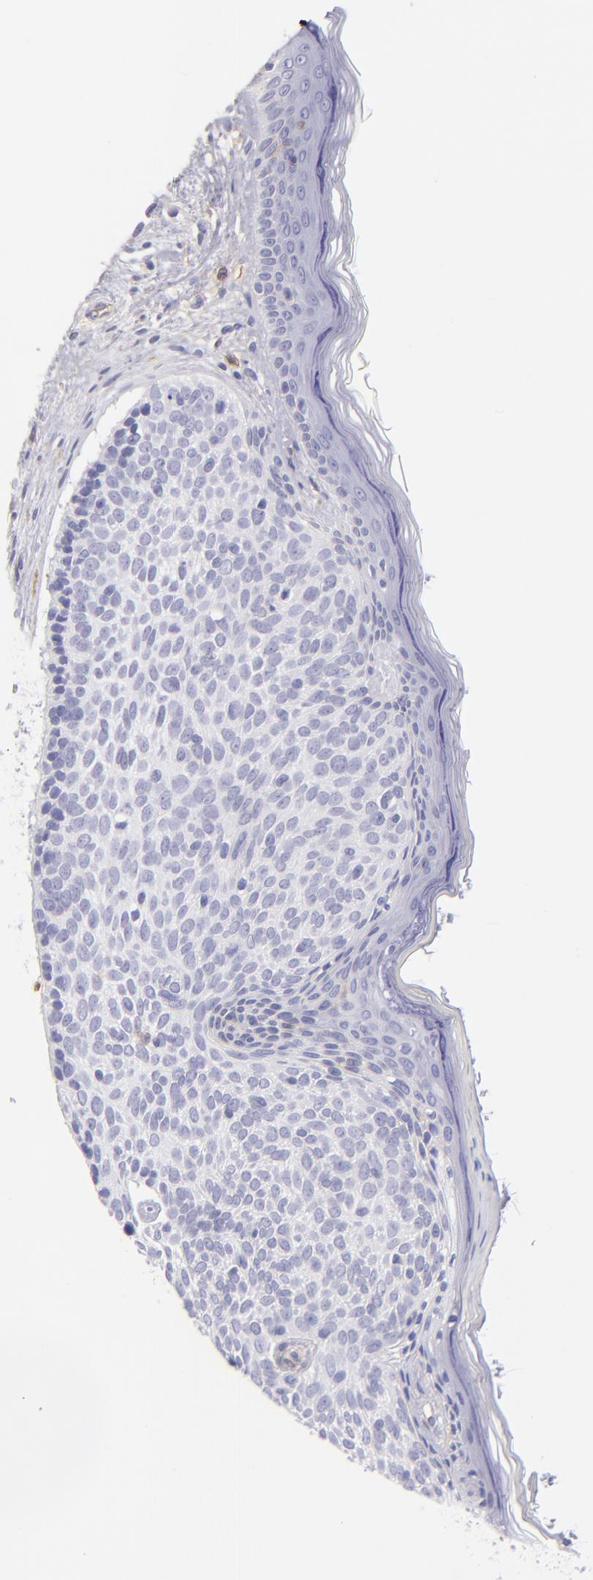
{"staining": {"intensity": "negative", "quantity": "none", "location": "none"}, "tissue": "skin cancer", "cell_type": "Tumor cells", "image_type": "cancer", "snomed": [{"axis": "morphology", "description": "Basal cell carcinoma"}, {"axis": "topography", "description": "Skin"}], "caption": "Tumor cells are negative for brown protein staining in skin cancer (basal cell carcinoma).", "gene": "ENTPD1", "patient": {"sex": "female", "age": 78}}